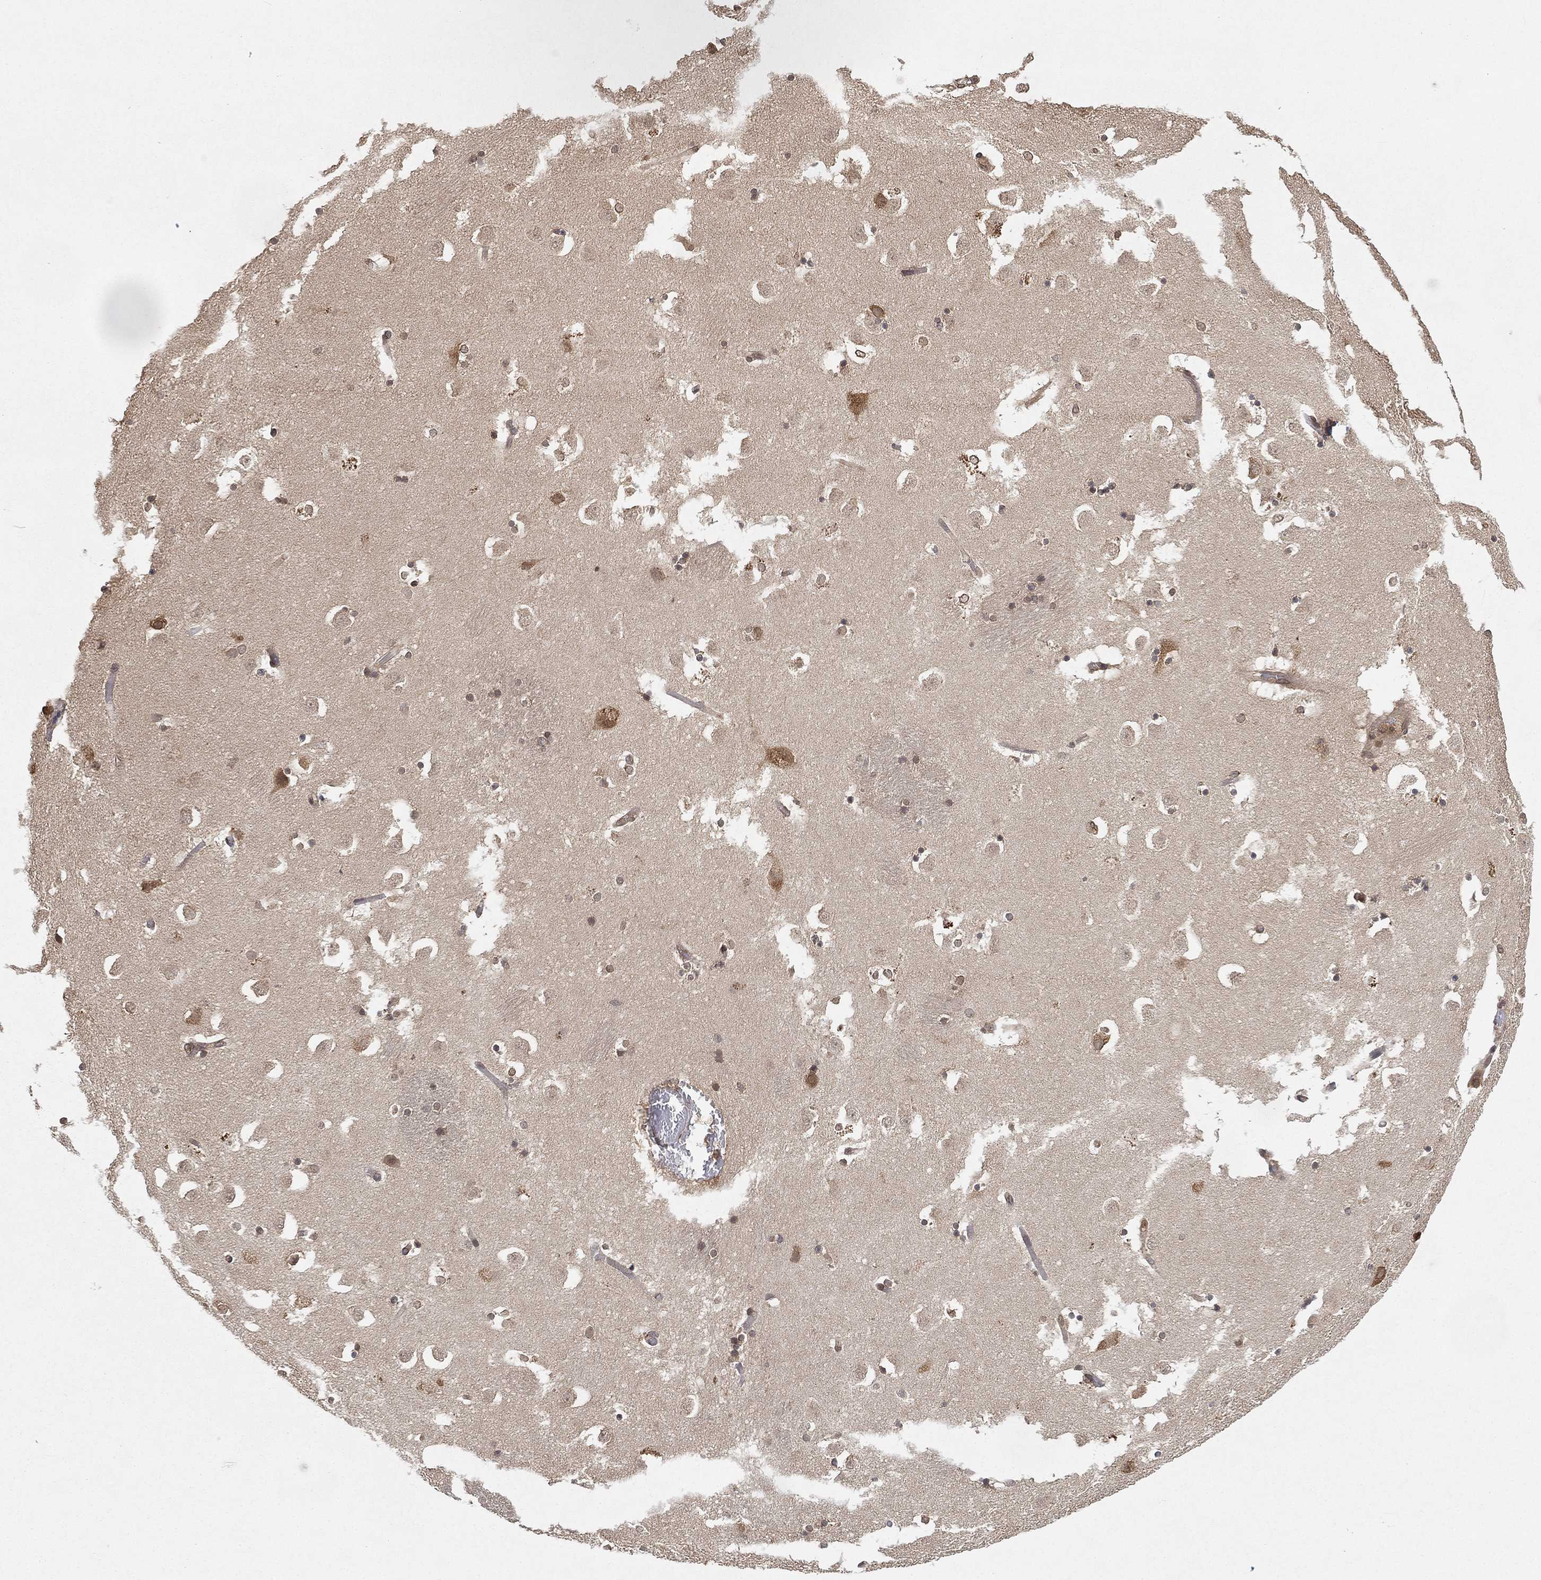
{"staining": {"intensity": "negative", "quantity": "none", "location": "none"}, "tissue": "caudate", "cell_type": "Glial cells", "image_type": "normal", "snomed": [{"axis": "morphology", "description": "Normal tissue, NOS"}, {"axis": "topography", "description": "Lateral ventricle wall"}], "caption": "A high-resolution image shows IHC staining of normal caudate, which reveals no significant staining in glial cells.", "gene": "UBA5", "patient": {"sex": "male", "age": 51}}